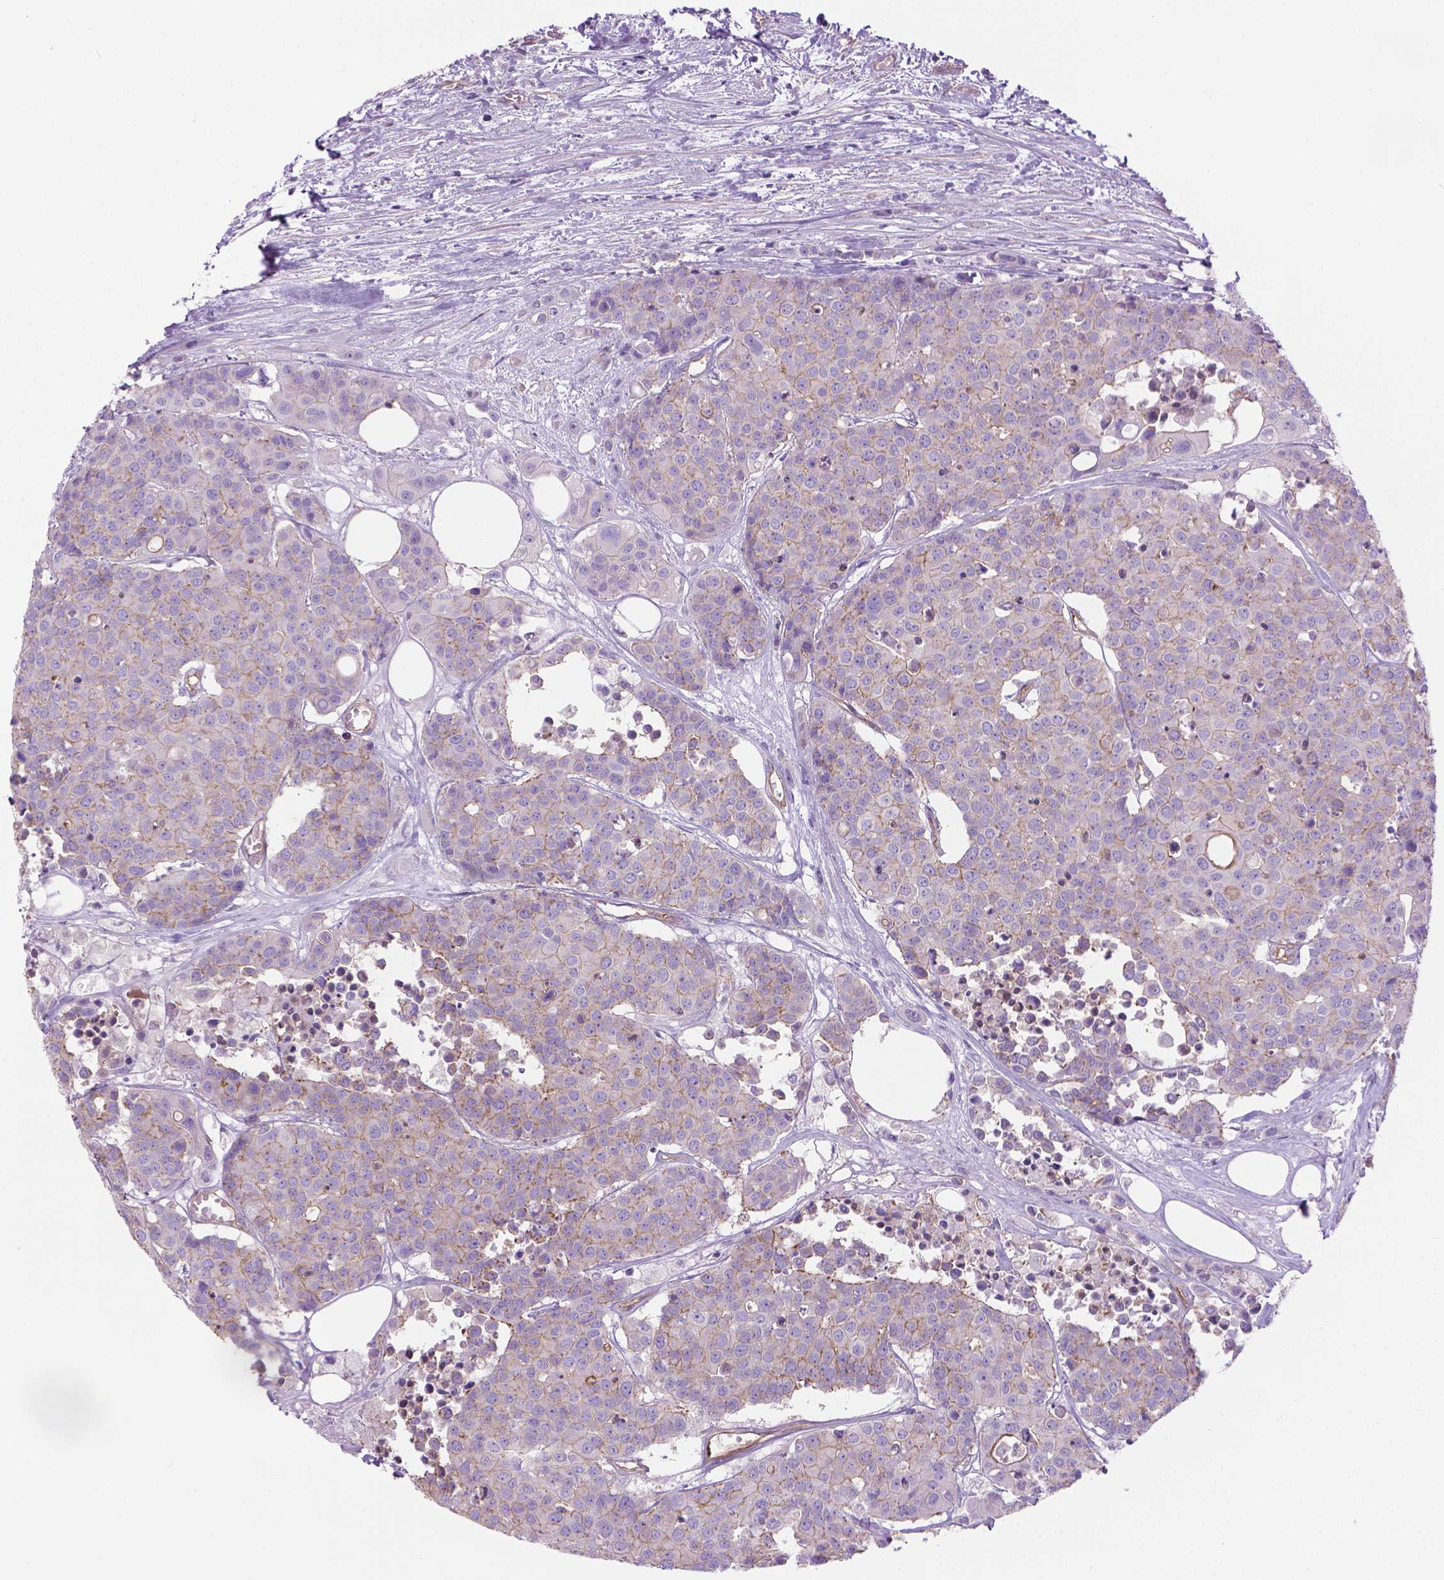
{"staining": {"intensity": "weak", "quantity": "<25%", "location": "cytoplasmic/membranous"}, "tissue": "carcinoid", "cell_type": "Tumor cells", "image_type": "cancer", "snomed": [{"axis": "morphology", "description": "Carcinoid, malignant, NOS"}, {"axis": "topography", "description": "Colon"}], "caption": "Immunohistochemical staining of human carcinoid (malignant) exhibits no significant positivity in tumor cells.", "gene": "TENT5A", "patient": {"sex": "male", "age": 81}}